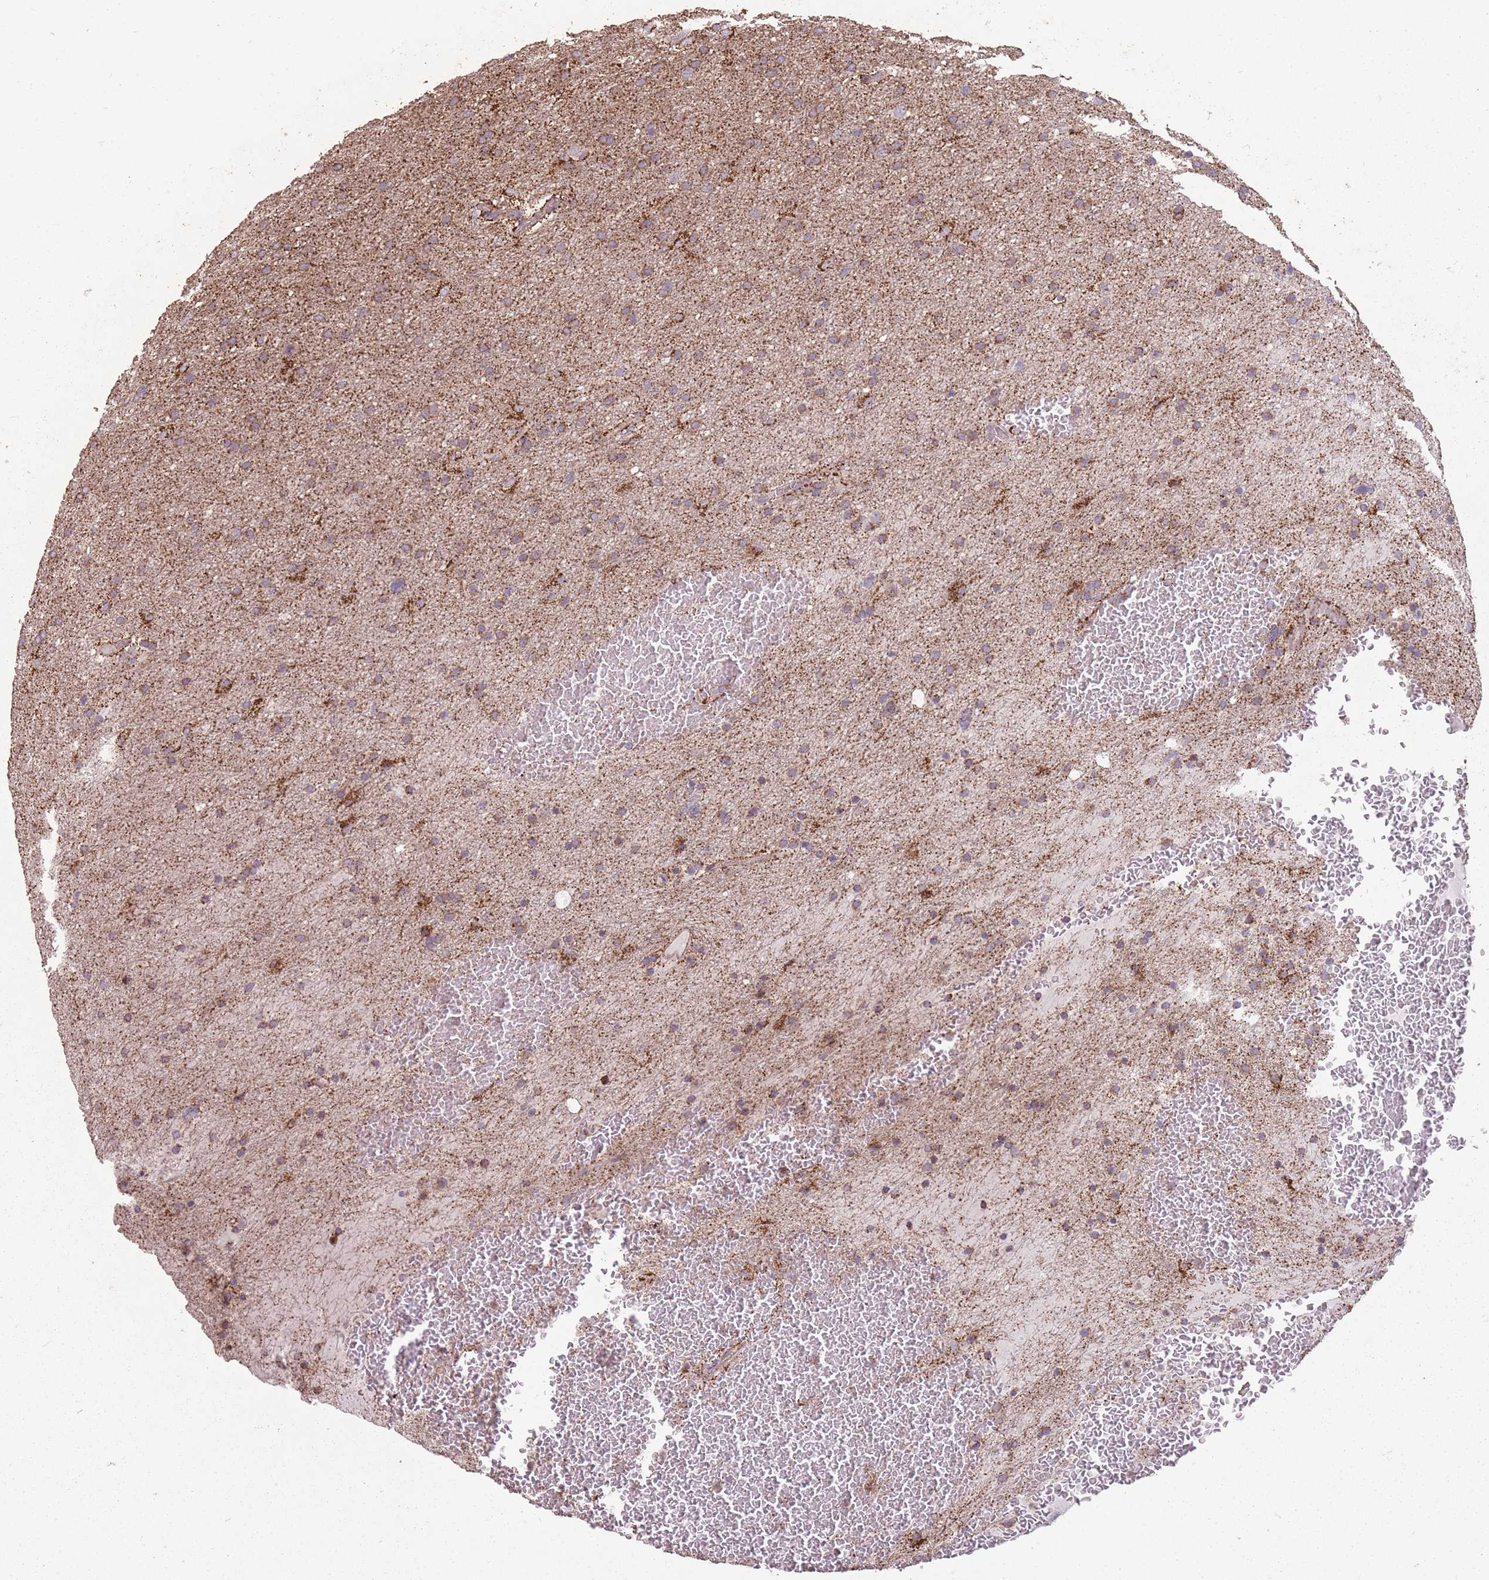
{"staining": {"intensity": "strong", "quantity": "<25%", "location": "cytoplasmic/membranous"}, "tissue": "glioma", "cell_type": "Tumor cells", "image_type": "cancer", "snomed": [{"axis": "morphology", "description": "Glioma, malignant, High grade"}, {"axis": "topography", "description": "Cerebral cortex"}], "caption": "Protein staining by immunohistochemistry exhibits strong cytoplasmic/membranous staining in about <25% of tumor cells in malignant glioma (high-grade).", "gene": "CNOT8", "patient": {"sex": "female", "age": 36}}